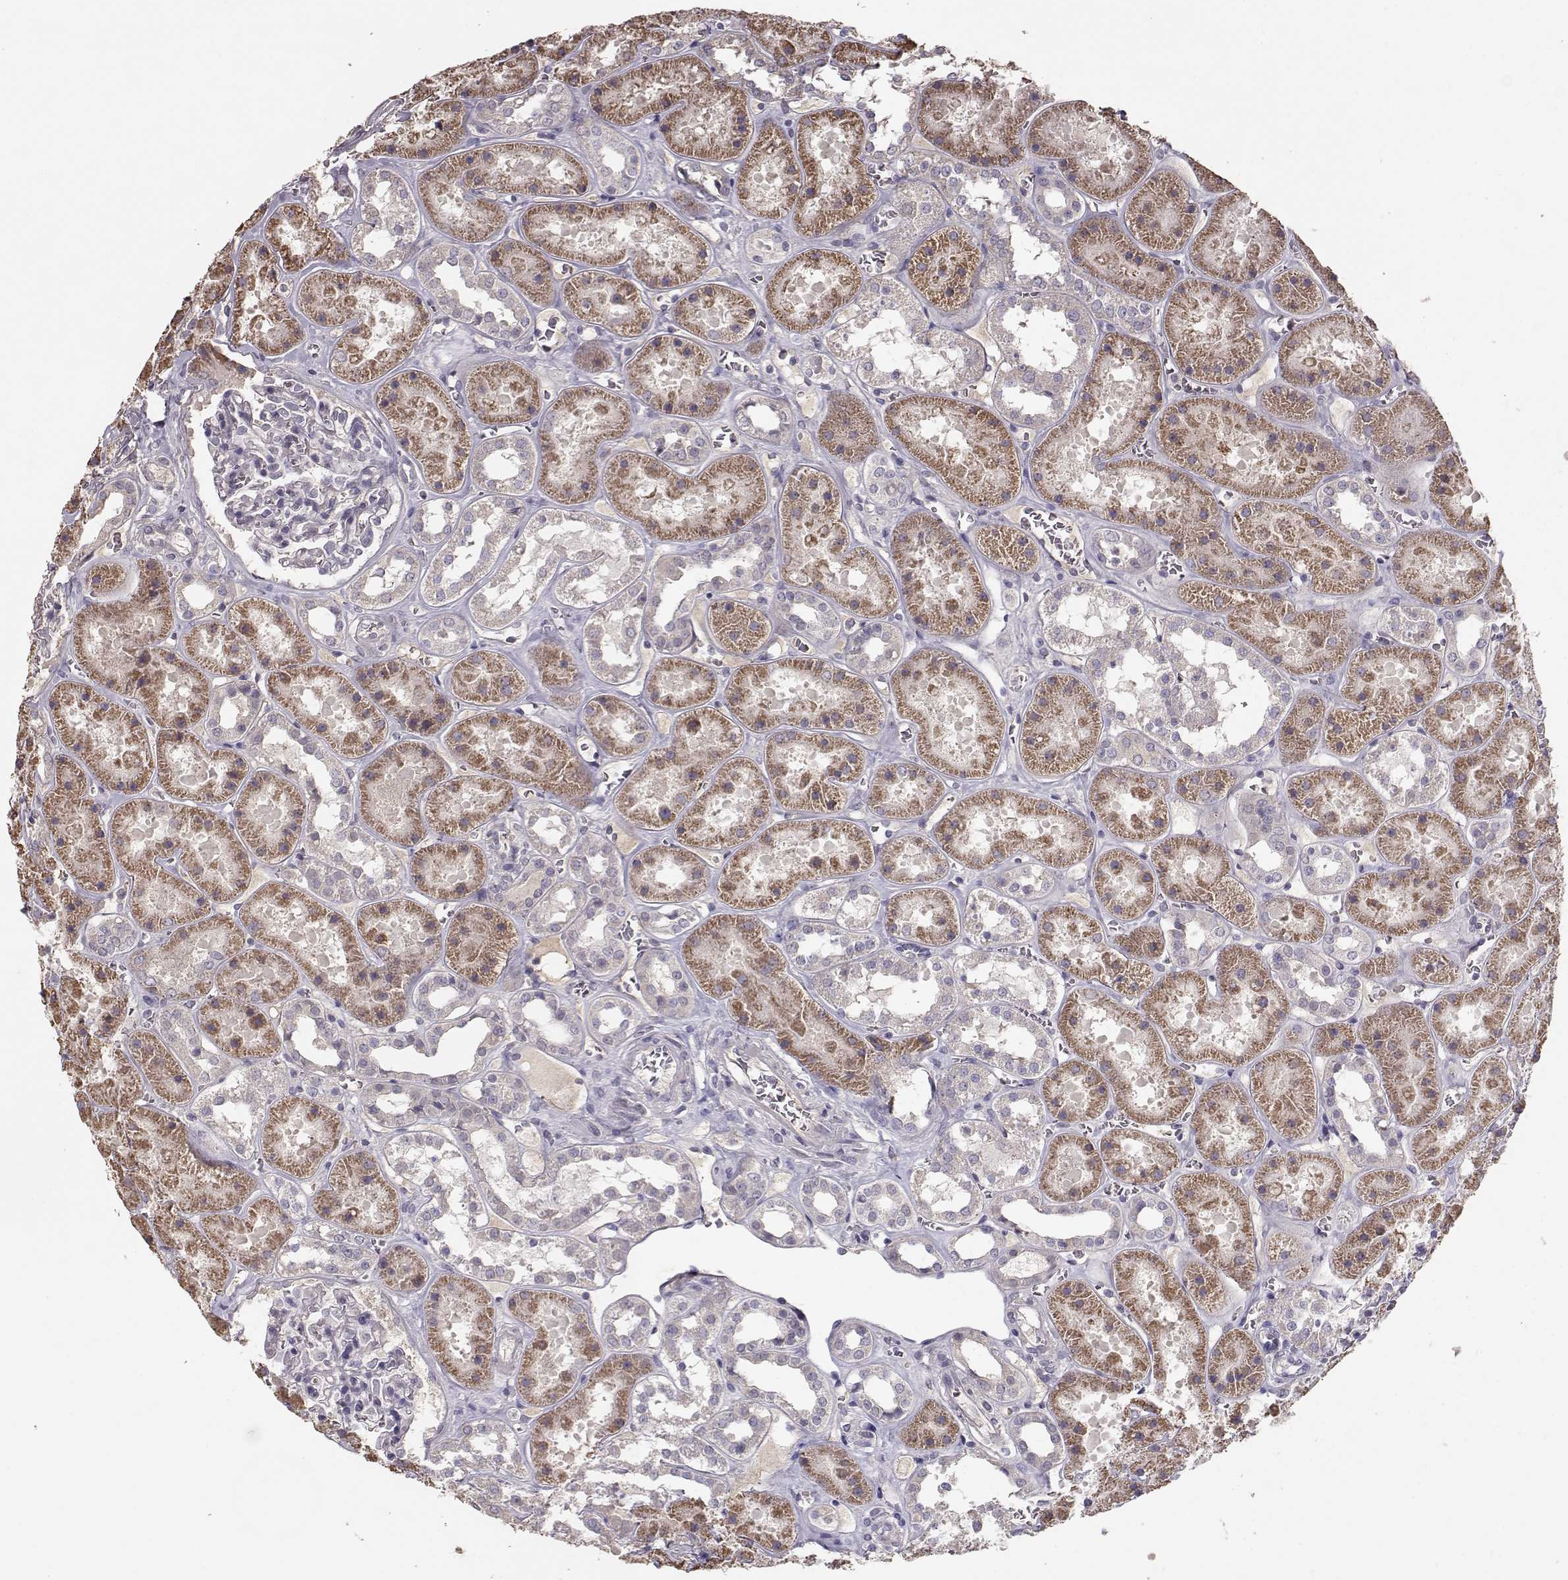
{"staining": {"intensity": "negative", "quantity": "none", "location": "none"}, "tissue": "kidney", "cell_type": "Cells in glomeruli", "image_type": "normal", "snomed": [{"axis": "morphology", "description": "Normal tissue, NOS"}, {"axis": "topography", "description": "Kidney"}], "caption": "High magnification brightfield microscopy of unremarkable kidney stained with DAB (3,3'-diaminobenzidine) (brown) and counterstained with hematoxylin (blue): cells in glomeruli show no significant positivity. (Brightfield microscopy of DAB immunohistochemistry (IHC) at high magnification).", "gene": "PMCH", "patient": {"sex": "female", "age": 41}}